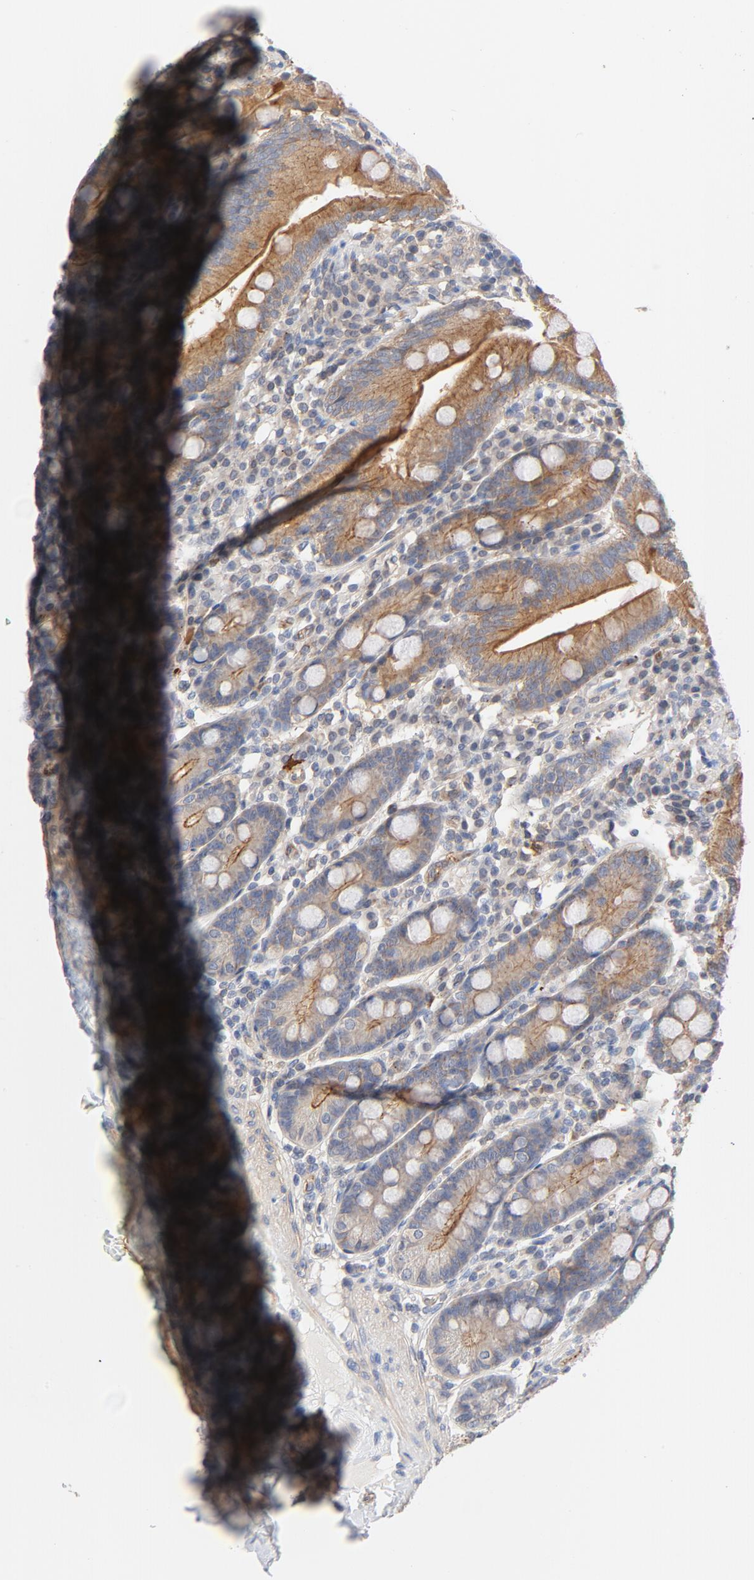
{"staining": {"intensity": "moderate", "quantity": ">75%", "location": "cytoplasmic/membranous"}, "tissue": "duodenum", "cell_type": "Glandular cells", "image_type": "normal", "snomed": [{"axis": "morphology", "description": "Normal tissue, NOS"}, {"axis": "topography", "description": "Duodenum"}], "caption": "Moderate cytoplasmic/membranous protein staining is present in about >75% of glandular cells in duodenum.", "gene": "STRN3", "patient": {"sex": "male", "age": 50}}